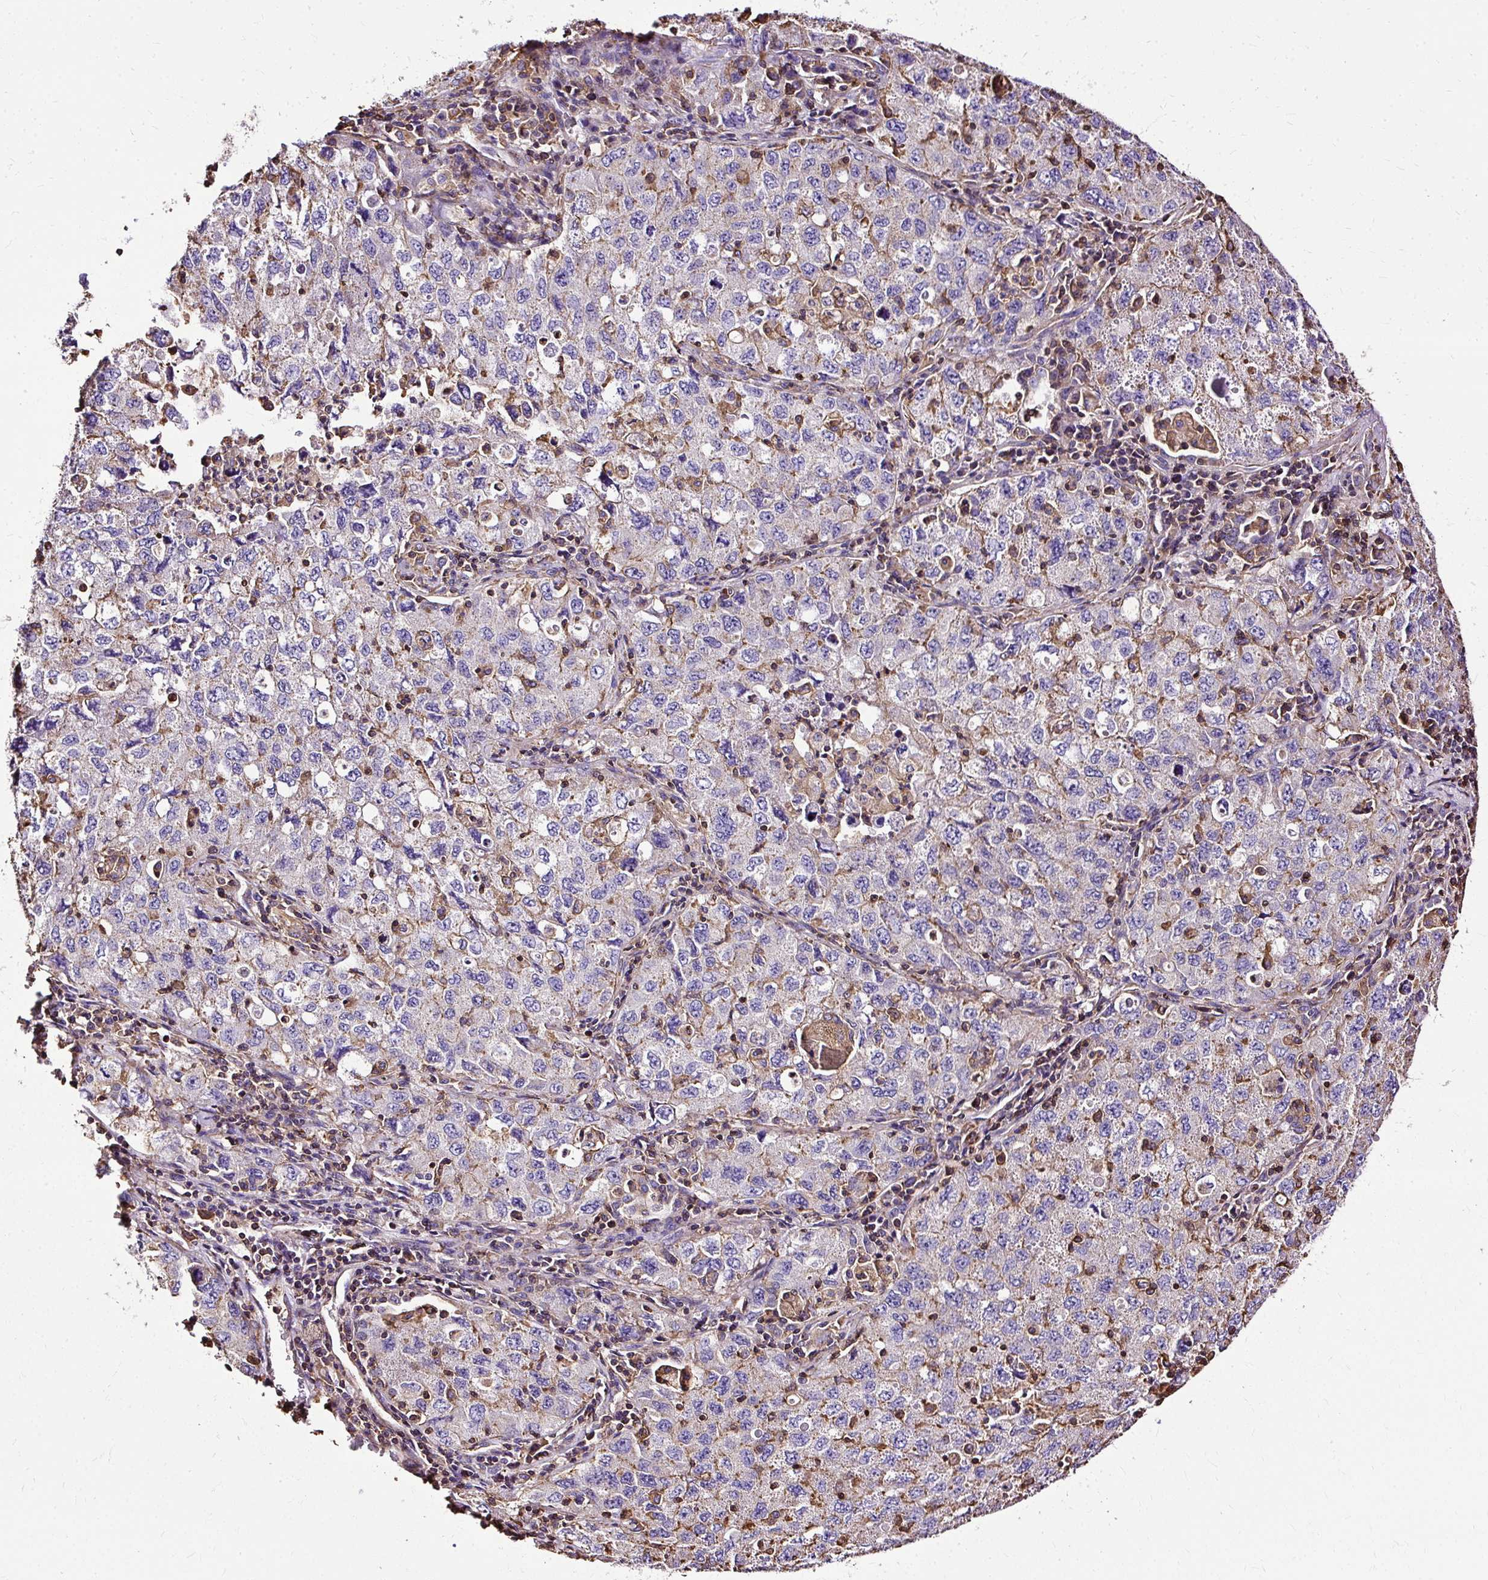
{"staining": {"intensity": "negative", "quantity": "none", "location": "none"}, "tissue": "lung cancer", "cell_type": "Tumor cells", "image_type": "cancer", "snomed": [{"axis": "morphology", "description": "Adenocarcinoma, NOS"}, {"axis": "topography", "description": "Lung"}], "caption": "A histopathology image of human lung cancer (adenocarcinoma) is negative for staining in tumor cells.", "gene": "KLHL11", "patient": {"sex": "female", "age": 57}}